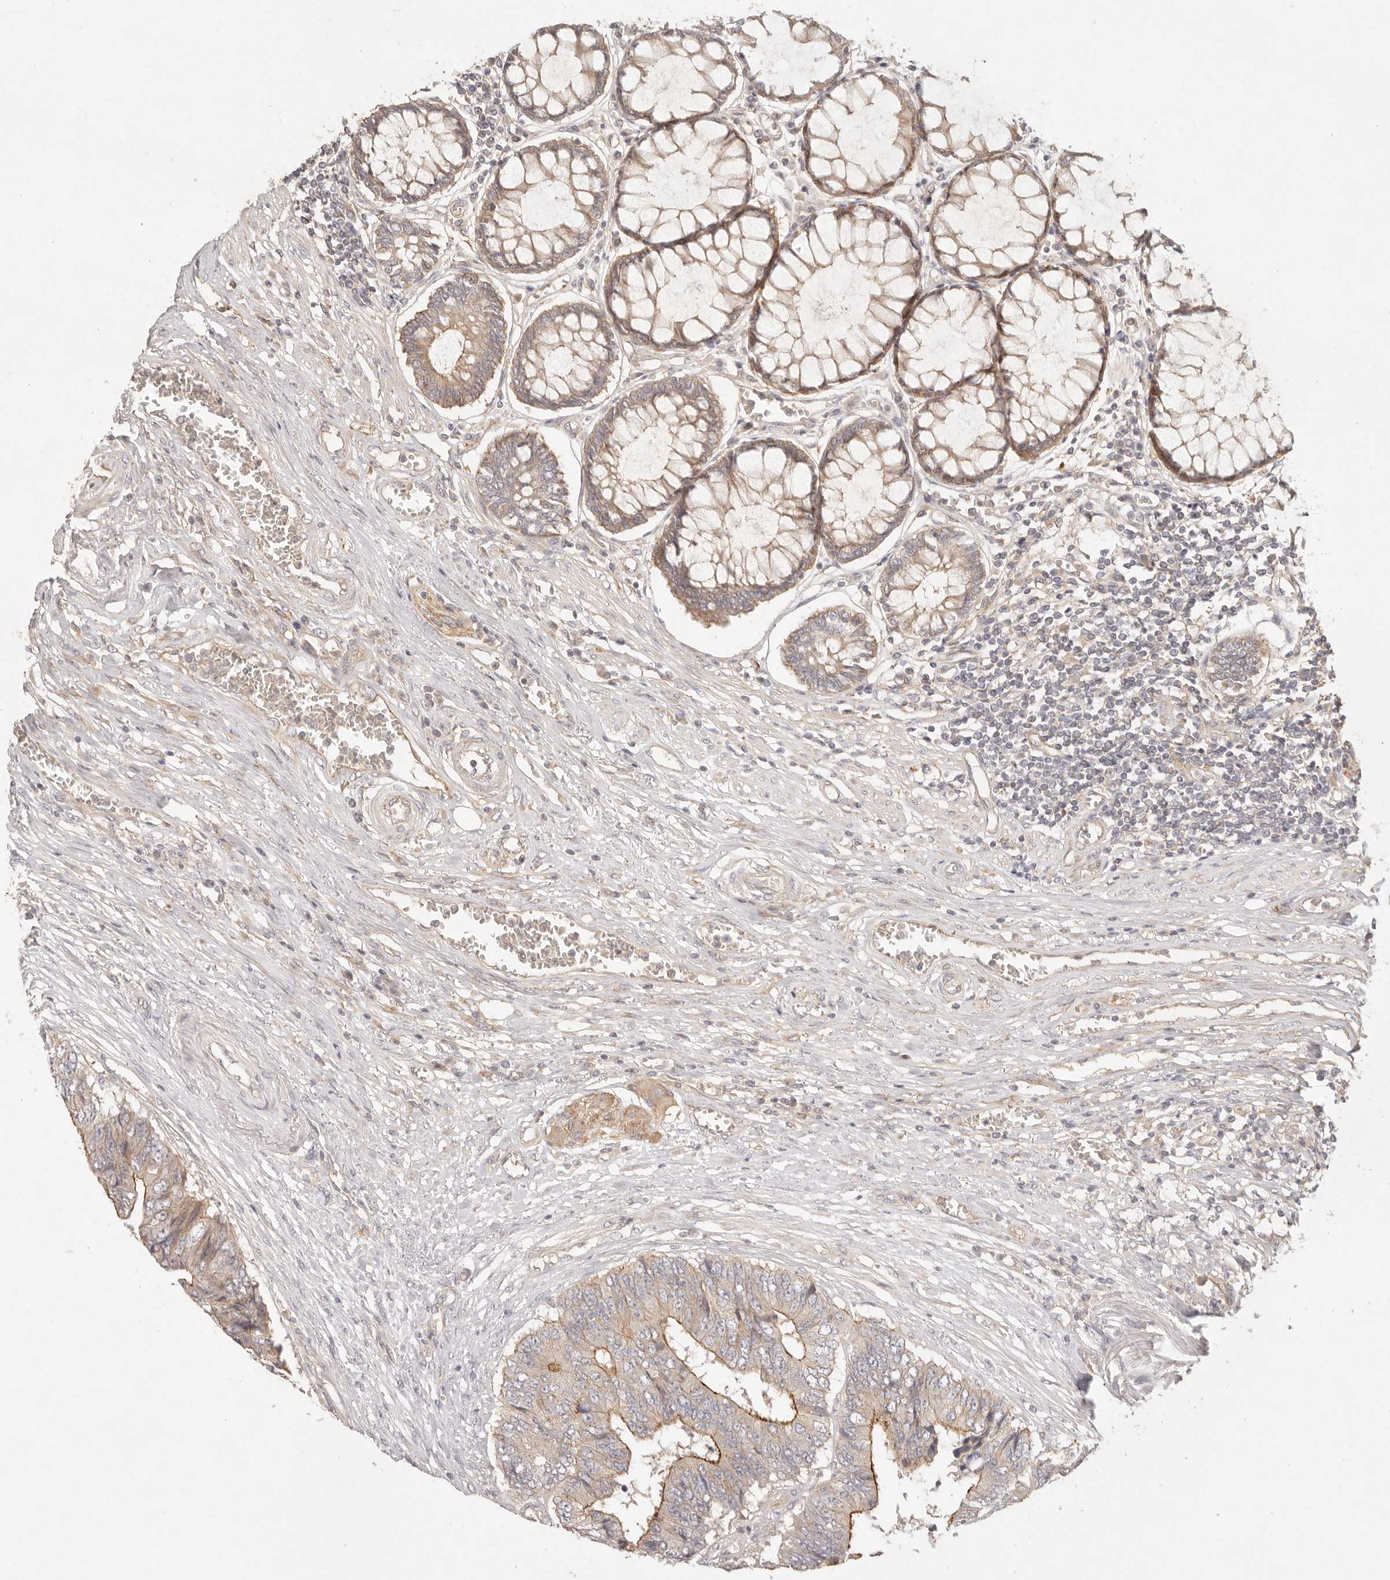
{"staining": {"intensity": "moderate", "quantity": "25%-75%", "location": "cytoplasmic/membranous"}, "tissue": "colorectal cancer", "cell_type": "Tumor cells", "image_type": "cancer", "snomed": [{"axis": "morphology", "description": "Adenocarcinoma, NOS"}, {"axis": "topography", "description": "Rectum"}], "caption": "The photomicrograph demonstrates immunohistochemical staining of colorectal adenocarcinoma. There is moderate cytoplasmic/membranous positivity is present in about 25%-75% of tumor cells. (DAB = brown stain, brightfield microscopy at high magnification).", "gene": "PPP1R3B", "patient": {"sex": "male", "age": 84}}